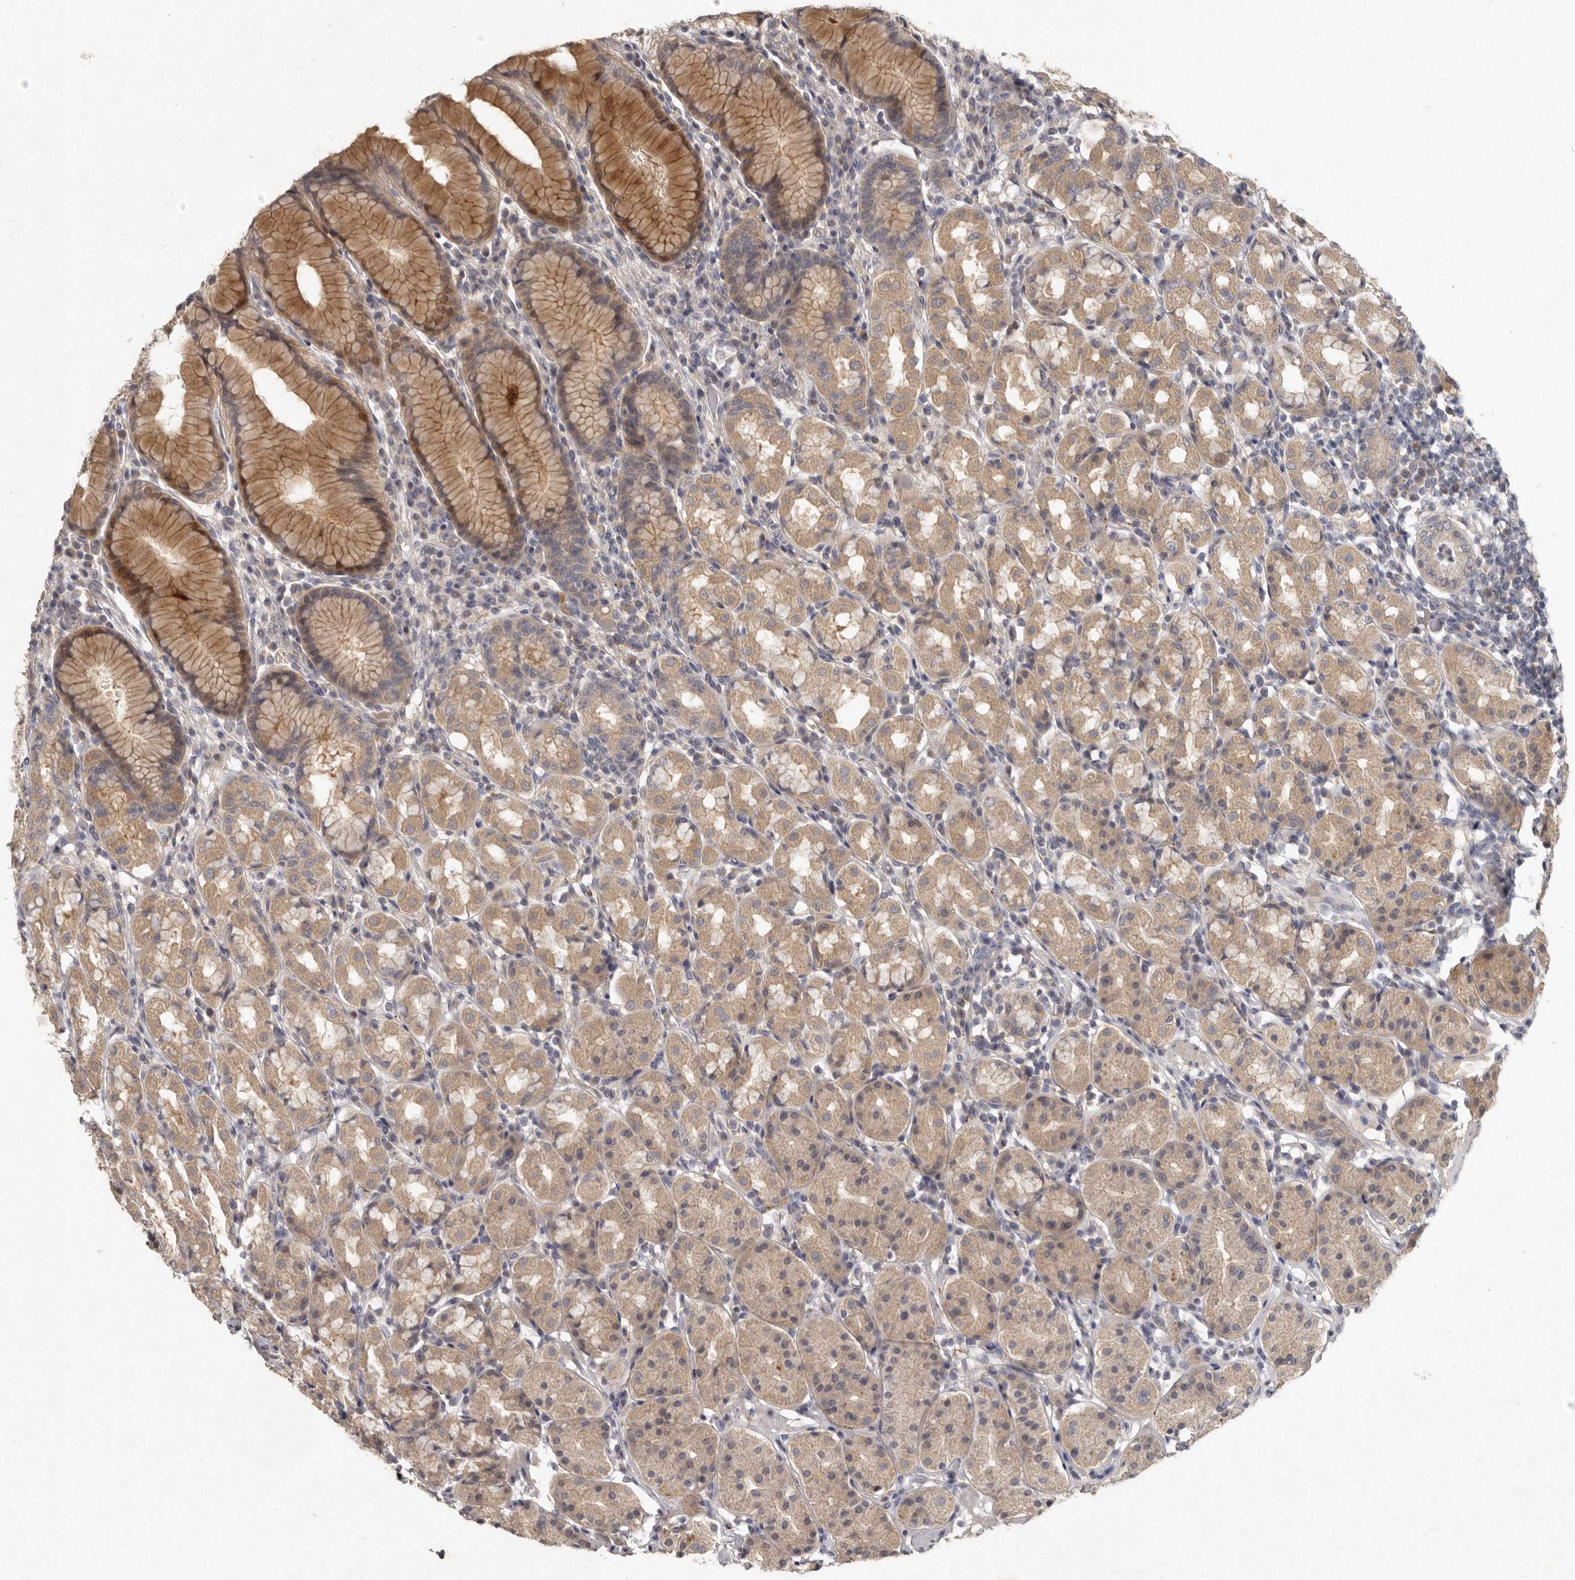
{"staining": {"intensity": "moderate", "quantity": ">75%", "location": "cytoplasmic/membranous"}, "tissue": "stomach", "cell_type": "Glandular cells", "image_type": "normal", "snomed": [{"axis": "morphology", "description": "Normal tissue, NOS"}, {"axis": "topography", "description": "Stomach, lower"}], "caption": "Immunohistochemistry (IHC) image of unremarkable stomach stained for a protein (brown), which demonstrates medium levels of moderate cytoplasmic/membranous staining in about >75% of glandular cells.", "gene": "SLC22A1", "patient": {"sex": "female", "age": 56}}